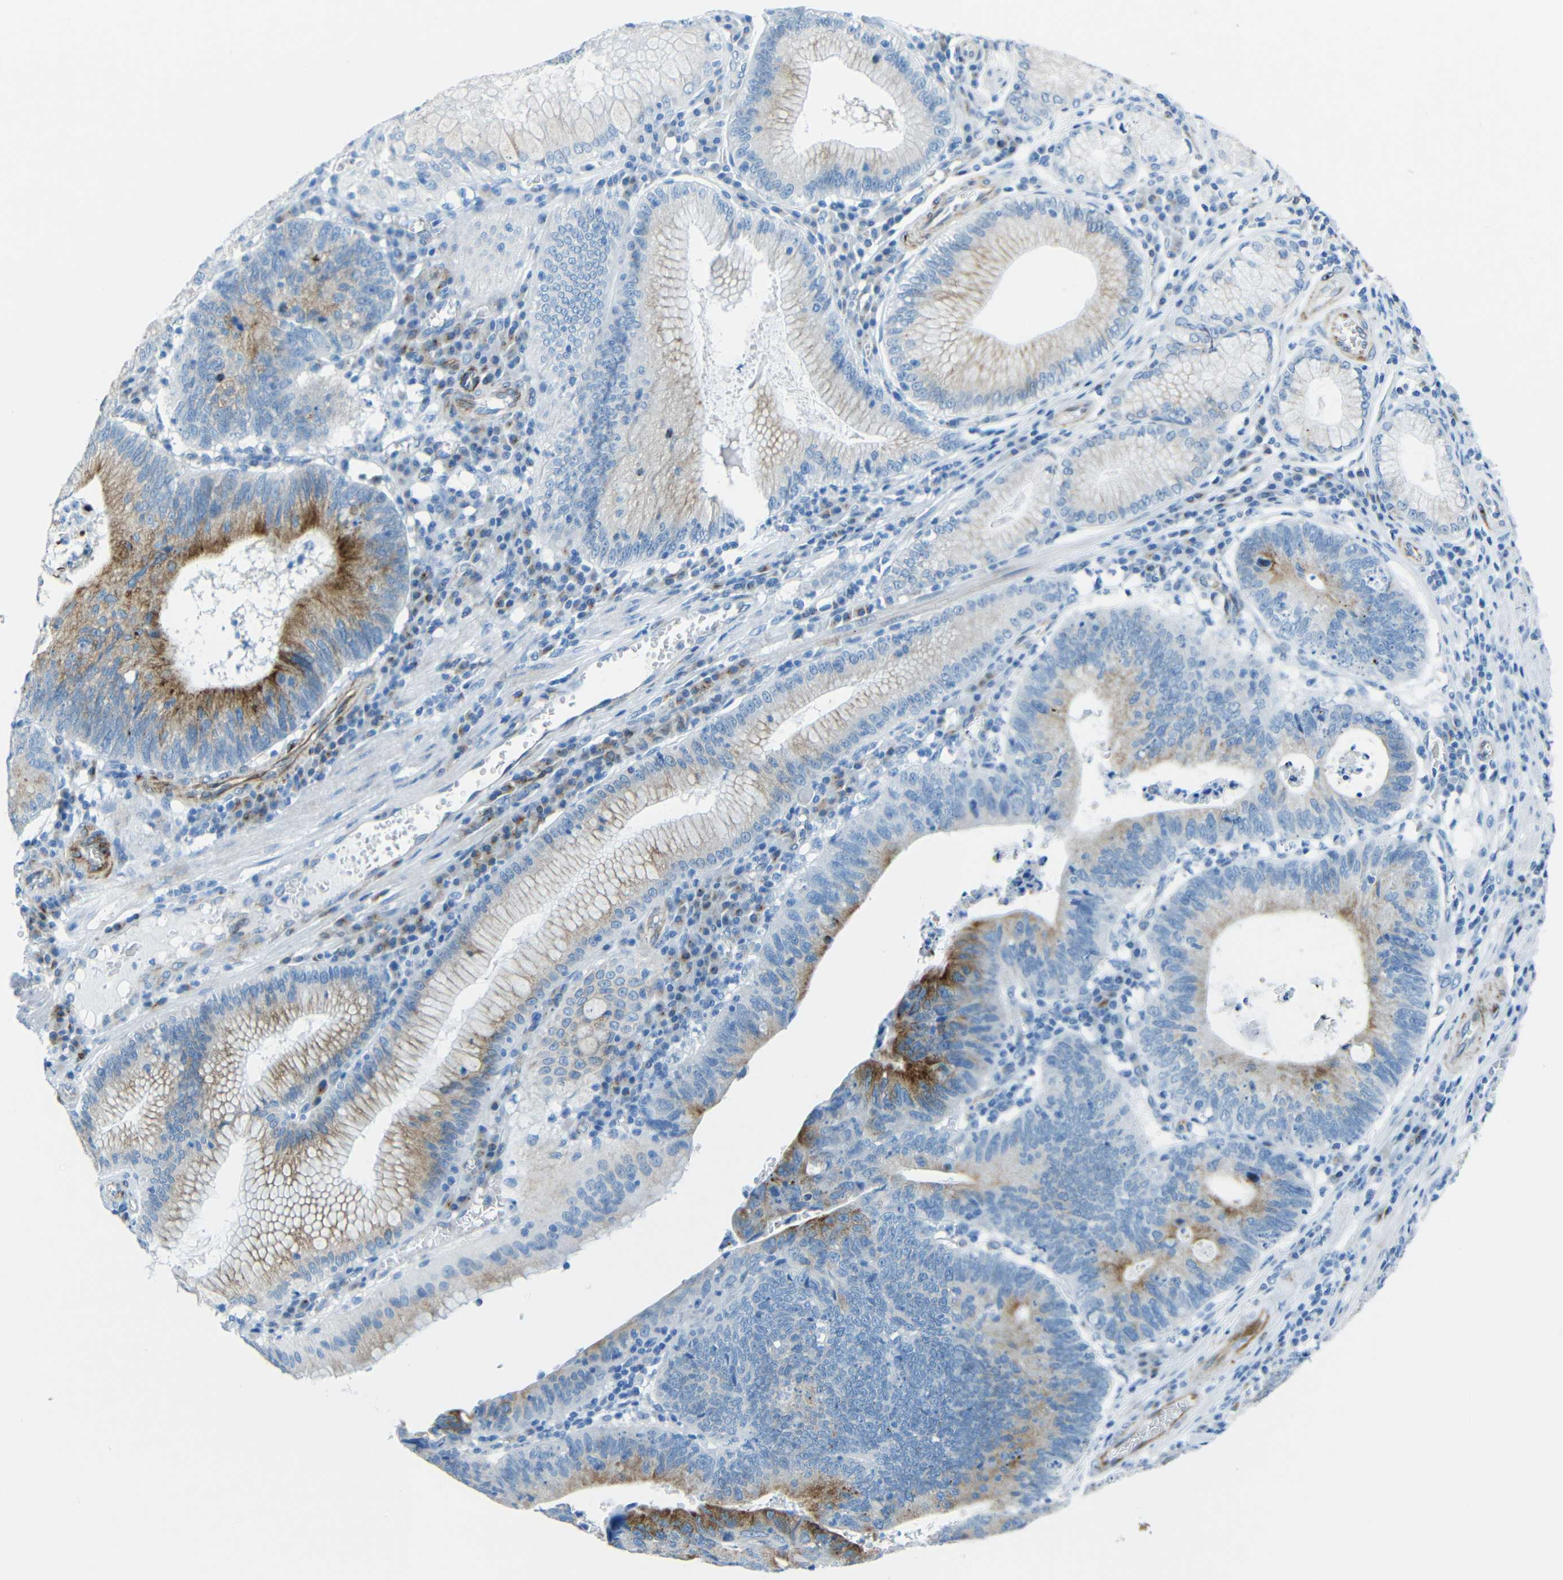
{"staining": {"intensity": "strong", "quantity": "25%-75%", "location": "cytoplasmic/membranous"}, "tissue": "stomach cancer", "cell_type": "Tumor cells", "image_type": "cancer", "snomed": [{"axis": "morphology", "description": "Adenocarcinoma, NOS"}, {"axis": "topography", "description": "Stomach"}], "caption": "Stomach adenocarcinoma tissue shows strong cytoplasmic/membranous expression in approximately 25%-75% of tumor cells, visualized by immunohistochemistry. (Brightfield microscopy of DAB IHC at high magnification).", "gene": "TUBB4B", "patient": {"sex": "male", "age": 59}}